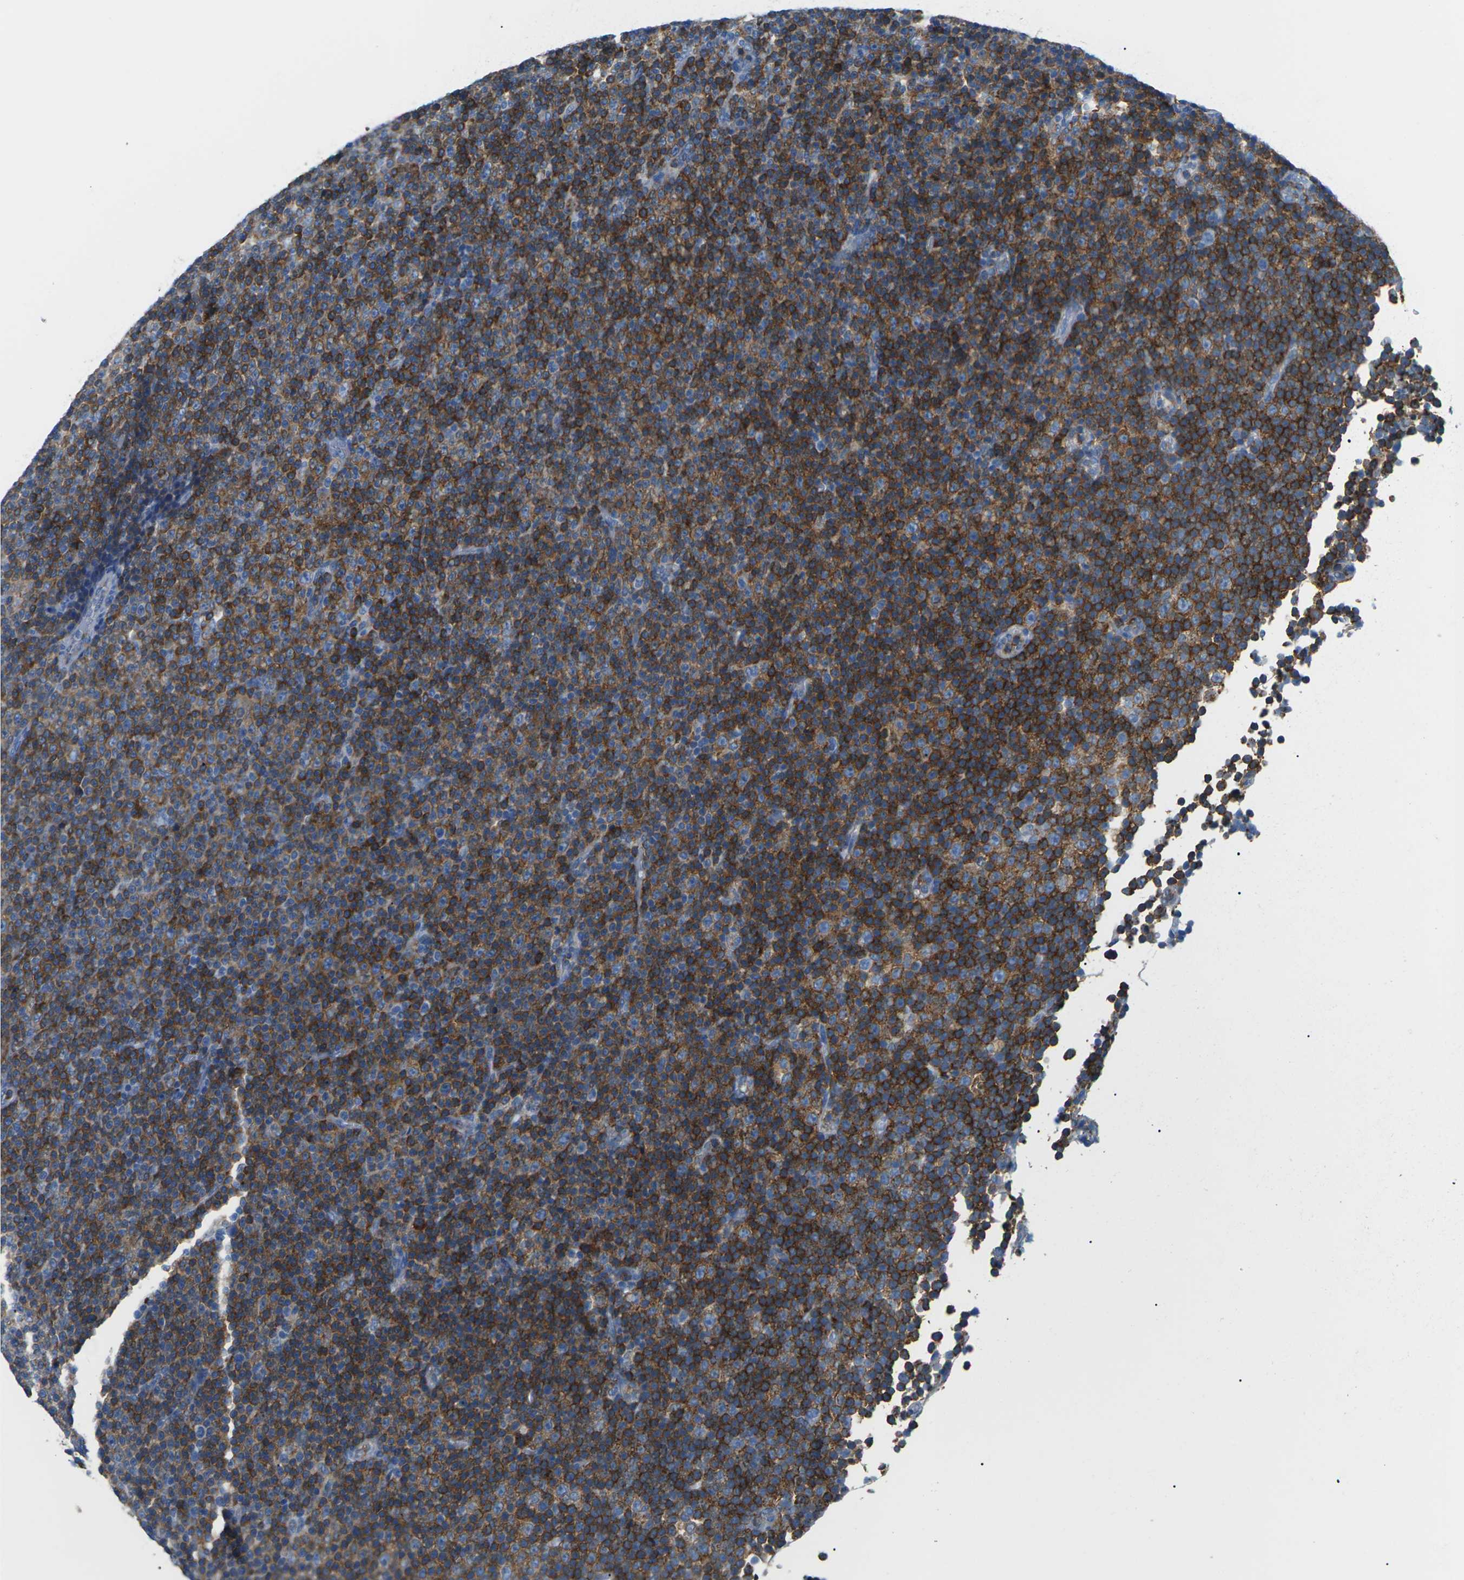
{"staining": {"intensity": "strong", "quantity": ">75%", "location": "cytoplasmic/membranous"}, "tissue": "lymphoma", "cell_type": "Tumor cells", "image_type": "cancer", "snomed": [{"axis": "morphology", "description": "Malignant lymphoma, non-Hodgkin's type, Low grade"}, {"axis": "topography", "description": "Lymph node"}], "caption": "Human low-grade malignant lymphoma, non-Hodgkin's type stained with a brown dye displays strong cytoplasmic/membranous positive positivity in about >75% of tumor cells.", "gene": "SYNGR2", "patient": {"sex": "female", "age": 67}}